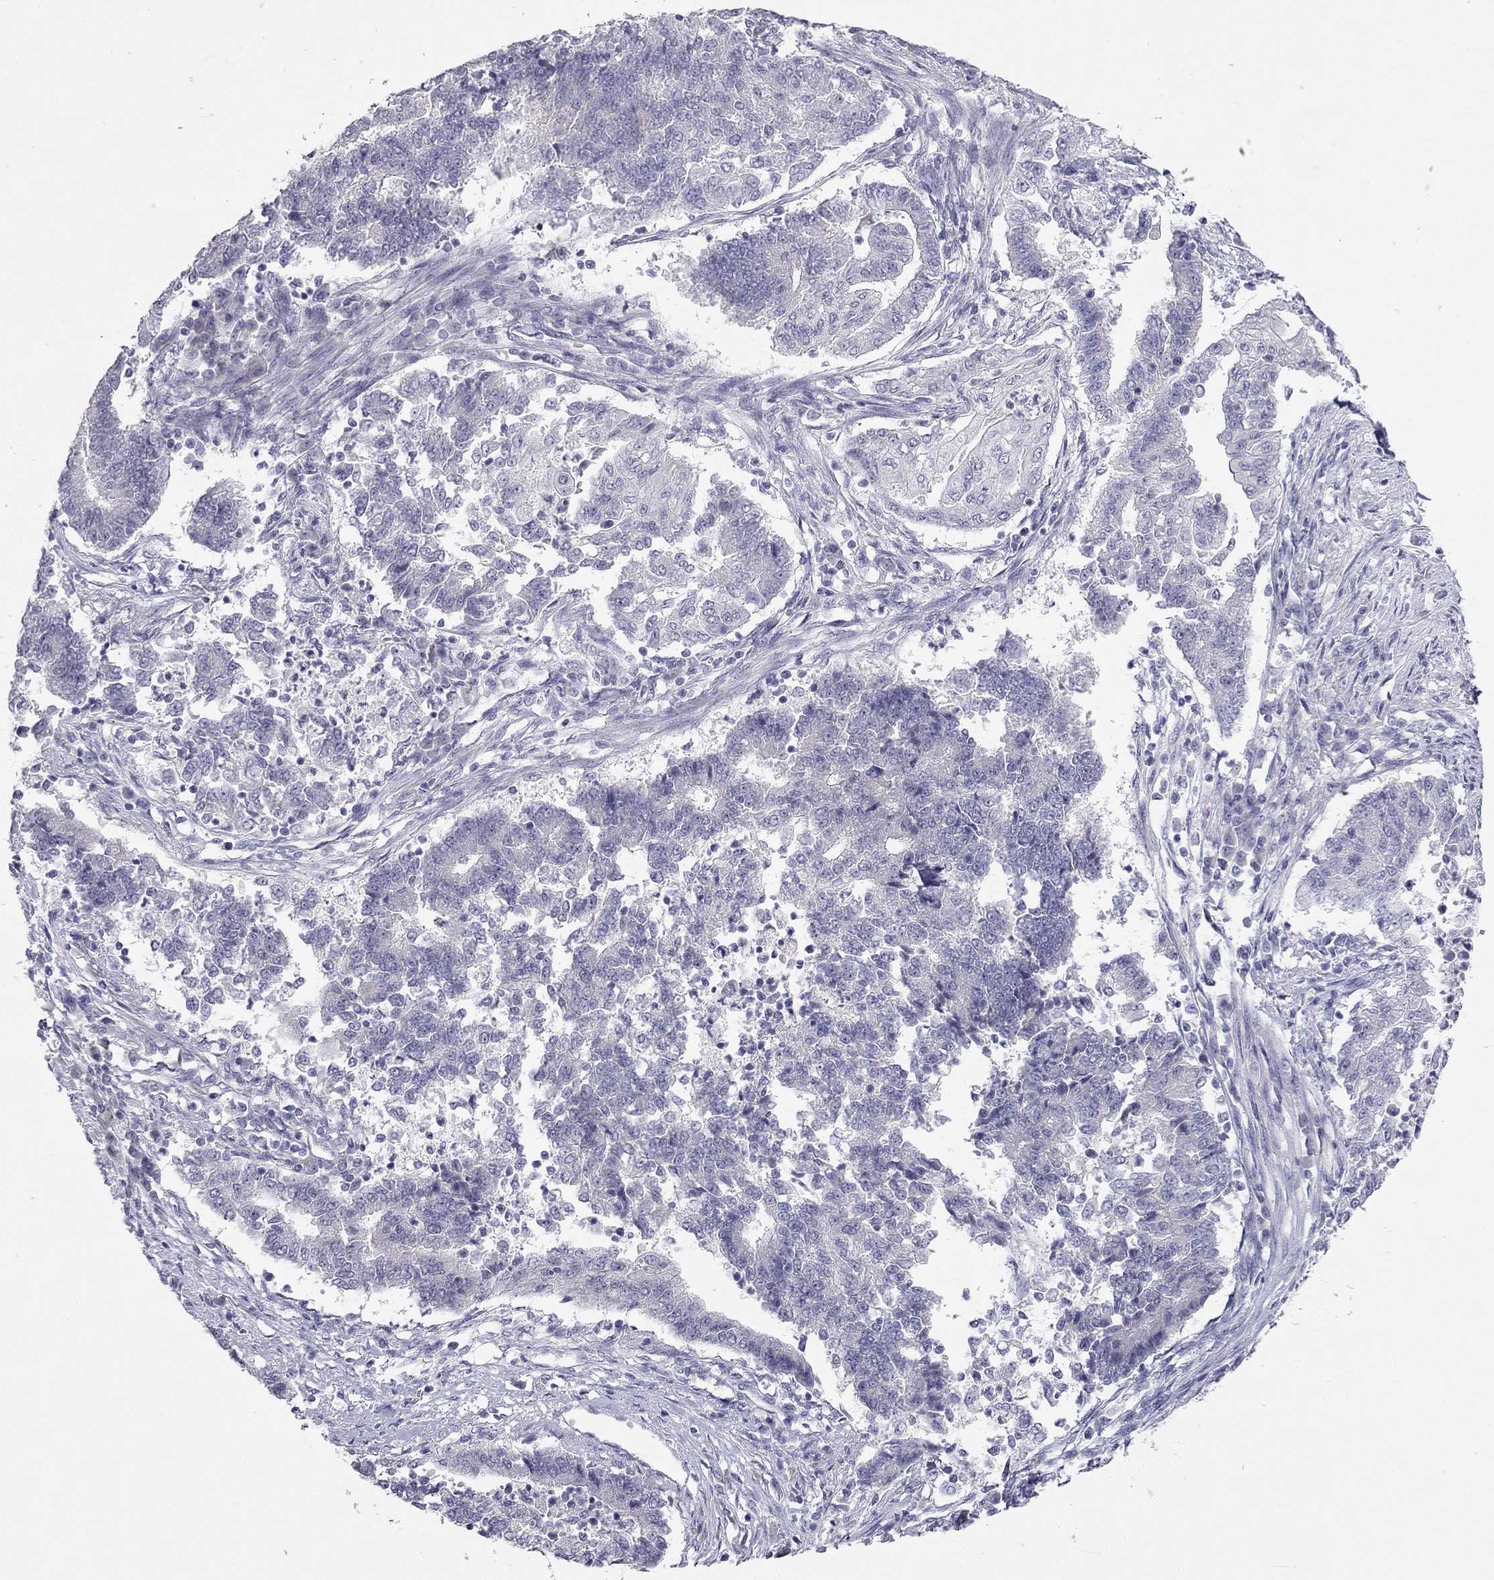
{"staining": {"intensity": "negative", "quantity": "none", "location": "none"}, "tissue": "endometrial cancer", "cell_type": "Tumor cells", "image_type": "cancer", "snomed": [{"axis": "morphology", "description": "Adenocarcinoma, NOS"}, {"axis": "topography", "description": "Uterus"}, {"axis": "topography", "description": "Endometrium"}], "caption": "DAB (3,3'-diaminobenzidine) immunohistochemical staining of adenocarcinoma (endometrial) shows no significant expression in tumor cells. (DAB (3,3'-diaminobenzidine) immunohistochemistry, high magnification).", "gene": "C16orf89", "patient": {"sex": "female", "age": 54}}